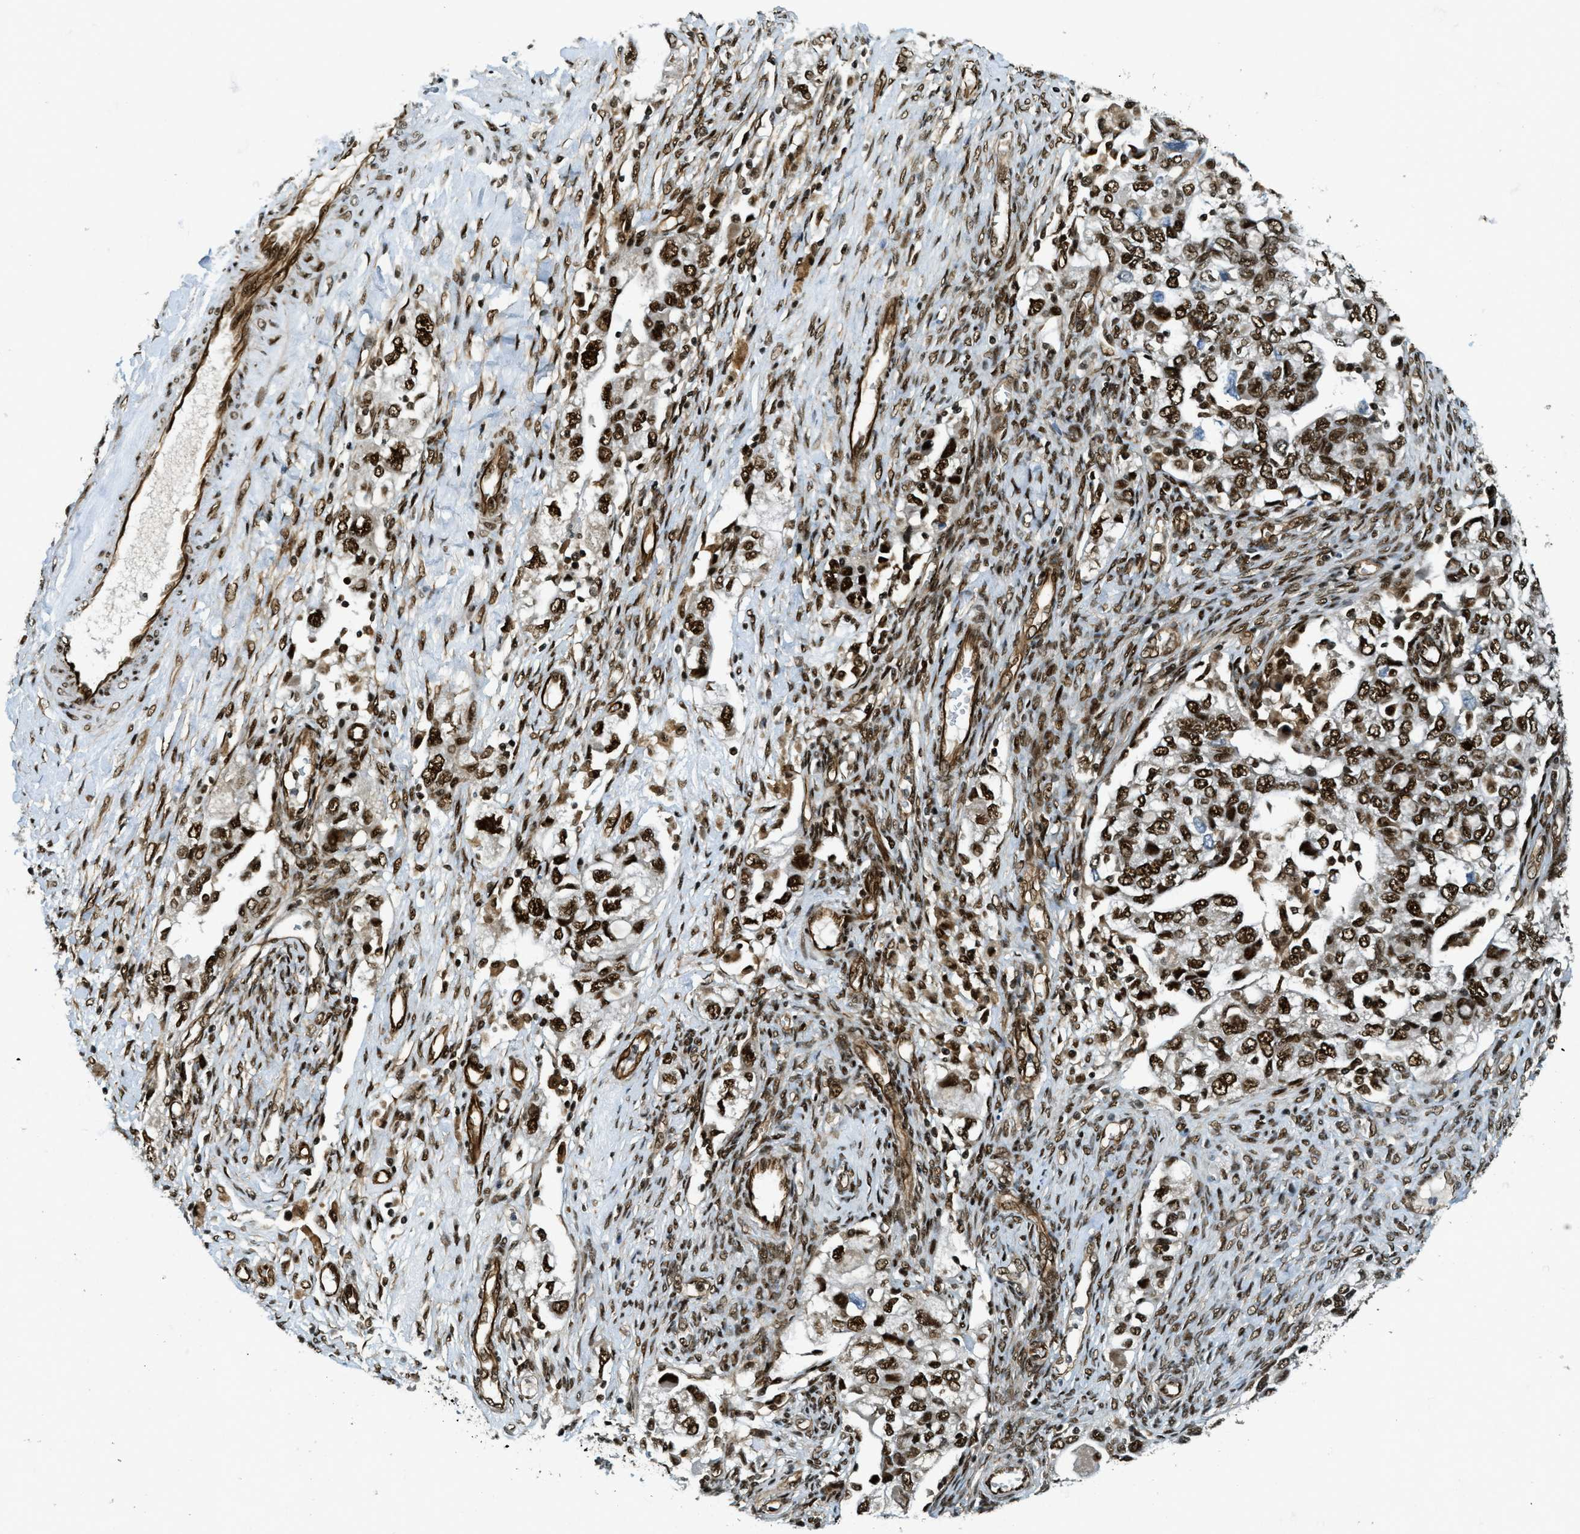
{"staining": {"intensity": "strong", "quantity": ">75%", "location": "nuclear"}, "tissue": "ovarian cancer", "cell_type": "Tumor cells", "image_type": "cancer", "snomed": [{"axis": "morphology", "description": "Carcinoma, NOS"}, {"axis": "morphology", "description": "Cystadenocarcinoma, serous, NOS"}, {"axis": "topography", "description": "Ovary"}], "caption": "About >75% of tumor cells in human ovarian cancer exhibit strong nuclear protein expression as visualized by brown immunohistochemical staining.", "gene": "ZFR", "patient": {"sex": "female", "age": 69}}